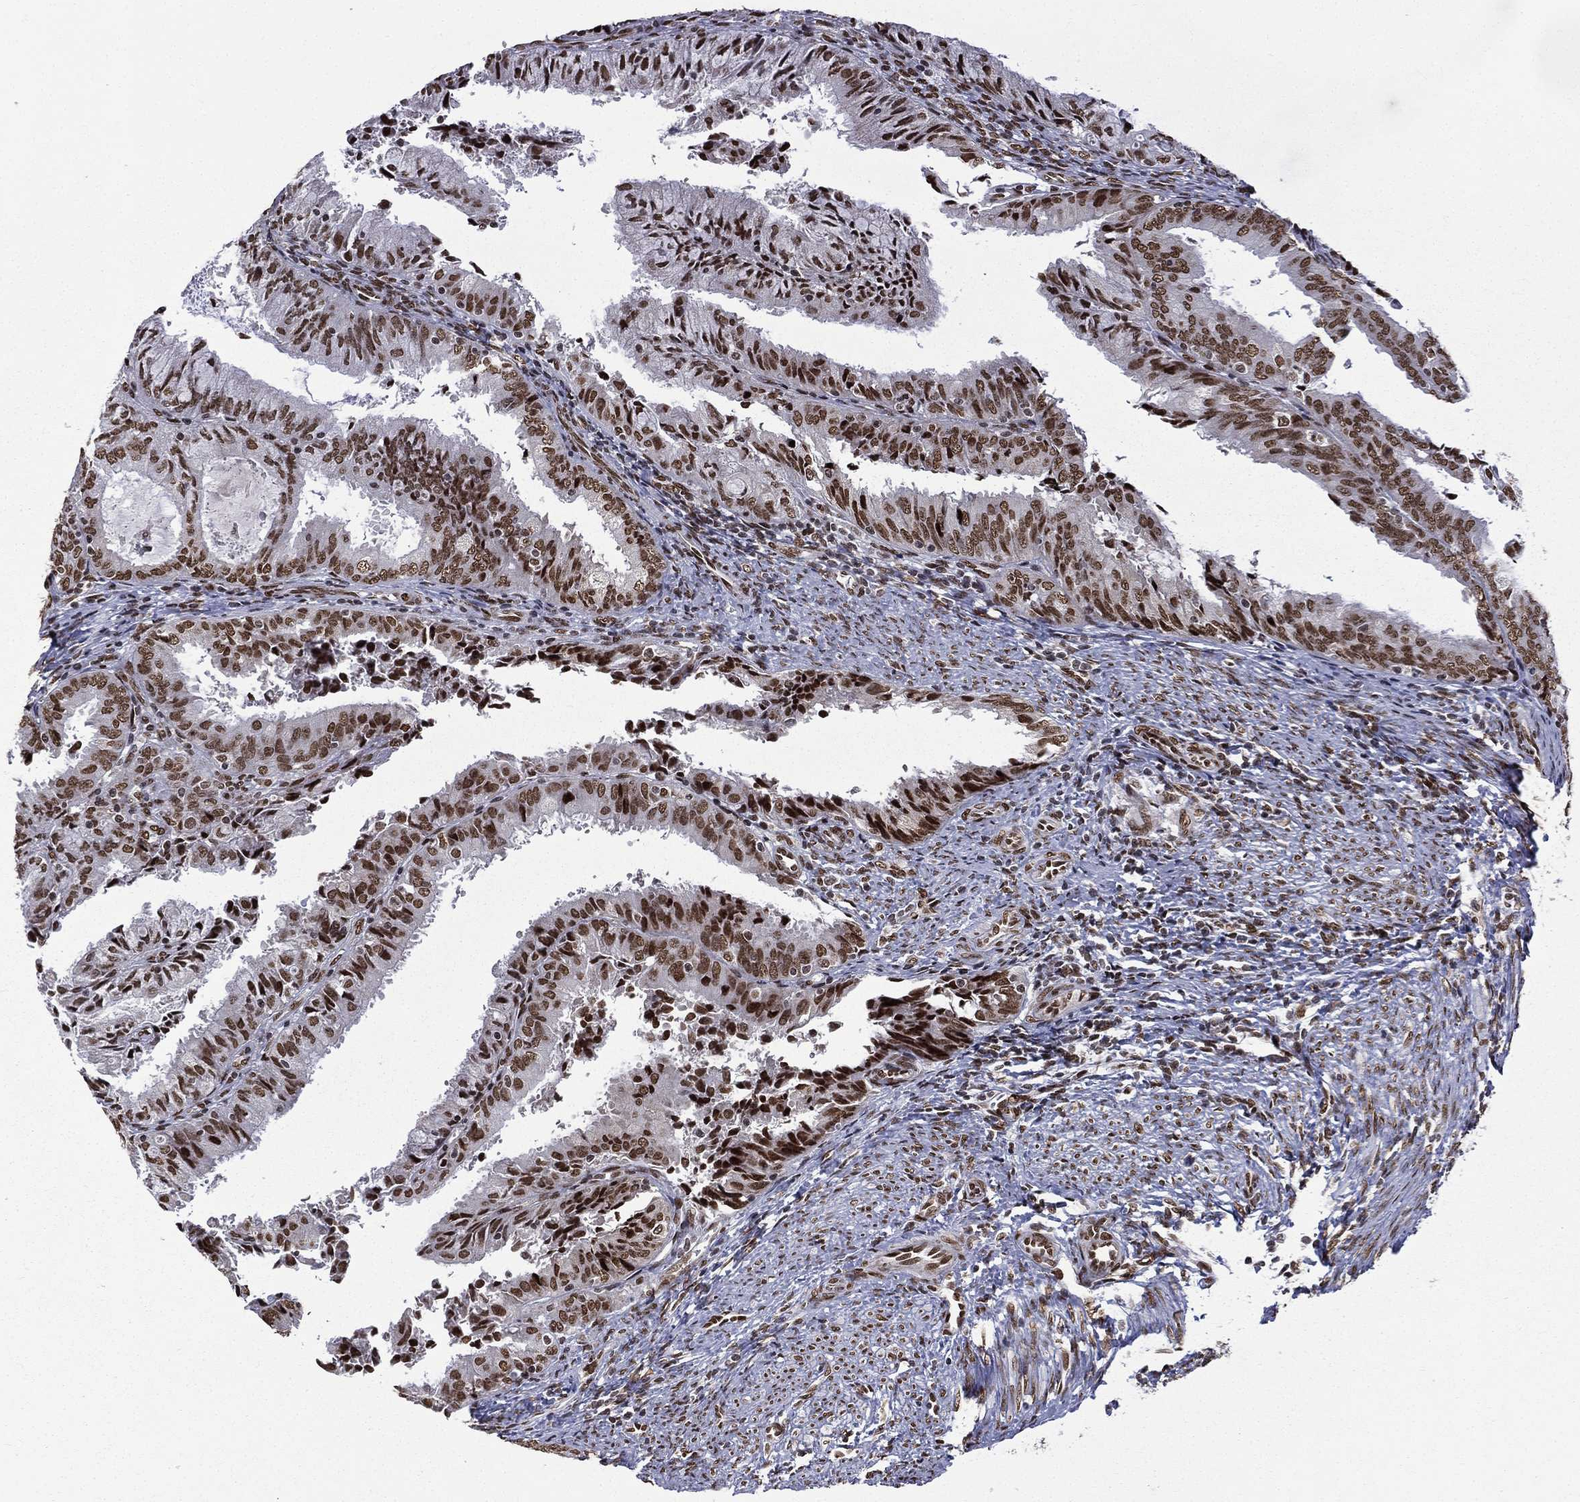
{"staining": {"intensity": "strong", "quantity": ">75%", "location": "nuclear"}, "tissue": "endometrial cancer", "cell_type": "Tumor cells", "image_type": "cancer", "snomed": [{"axis": "morphology", "description": "Adenocarcinoma, NOS"}, {"axis": "topography", "description": "Endometrium"}], "caption": "Strong nuclear protein positivity is seen in approximately >75% of tumor cells in adenocarcinoma (endometrial).", "gene": "C5orf24", "patient": {"sex": "female", "age": 57}}